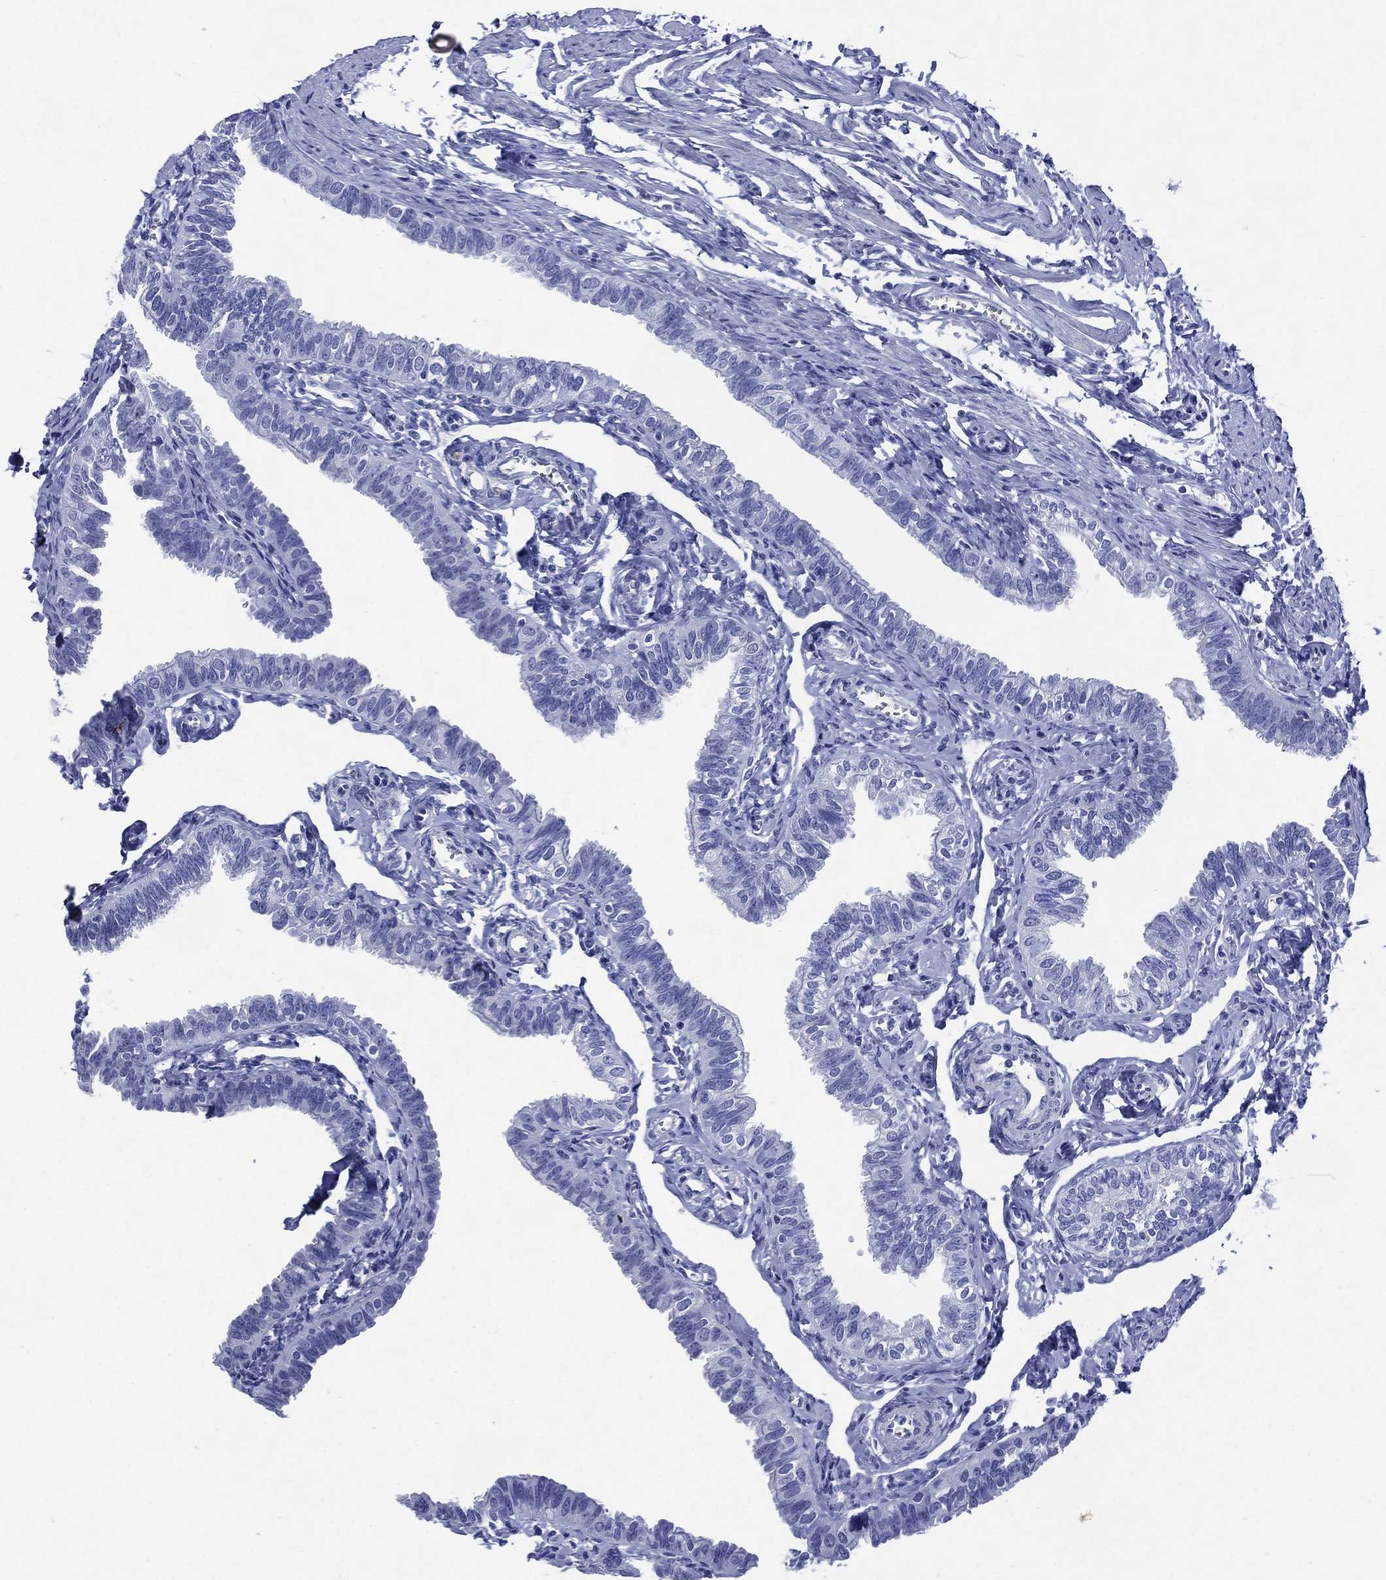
{"staining": {"intensity": "negative", "quantity": "none", "location": "none"}, "tissue": "fallopian tube", "cell_type": "Glandular cells", "image_type": "normal", "snomed": [{"axis": "morphology", "description": "Normal tissue, NOS"}, {"axis": "topography", "description": "Fallopian tube"}], "caption": "There is no significant positivity in glandular cells of fallopian tube. (Stains: DAB IHC with hematoxylin counter stain, Microscopy: brightfield microscopy at high magnification).", "gene": "SHCBP1L", "patient": {"sex": "female", "age": 54}}